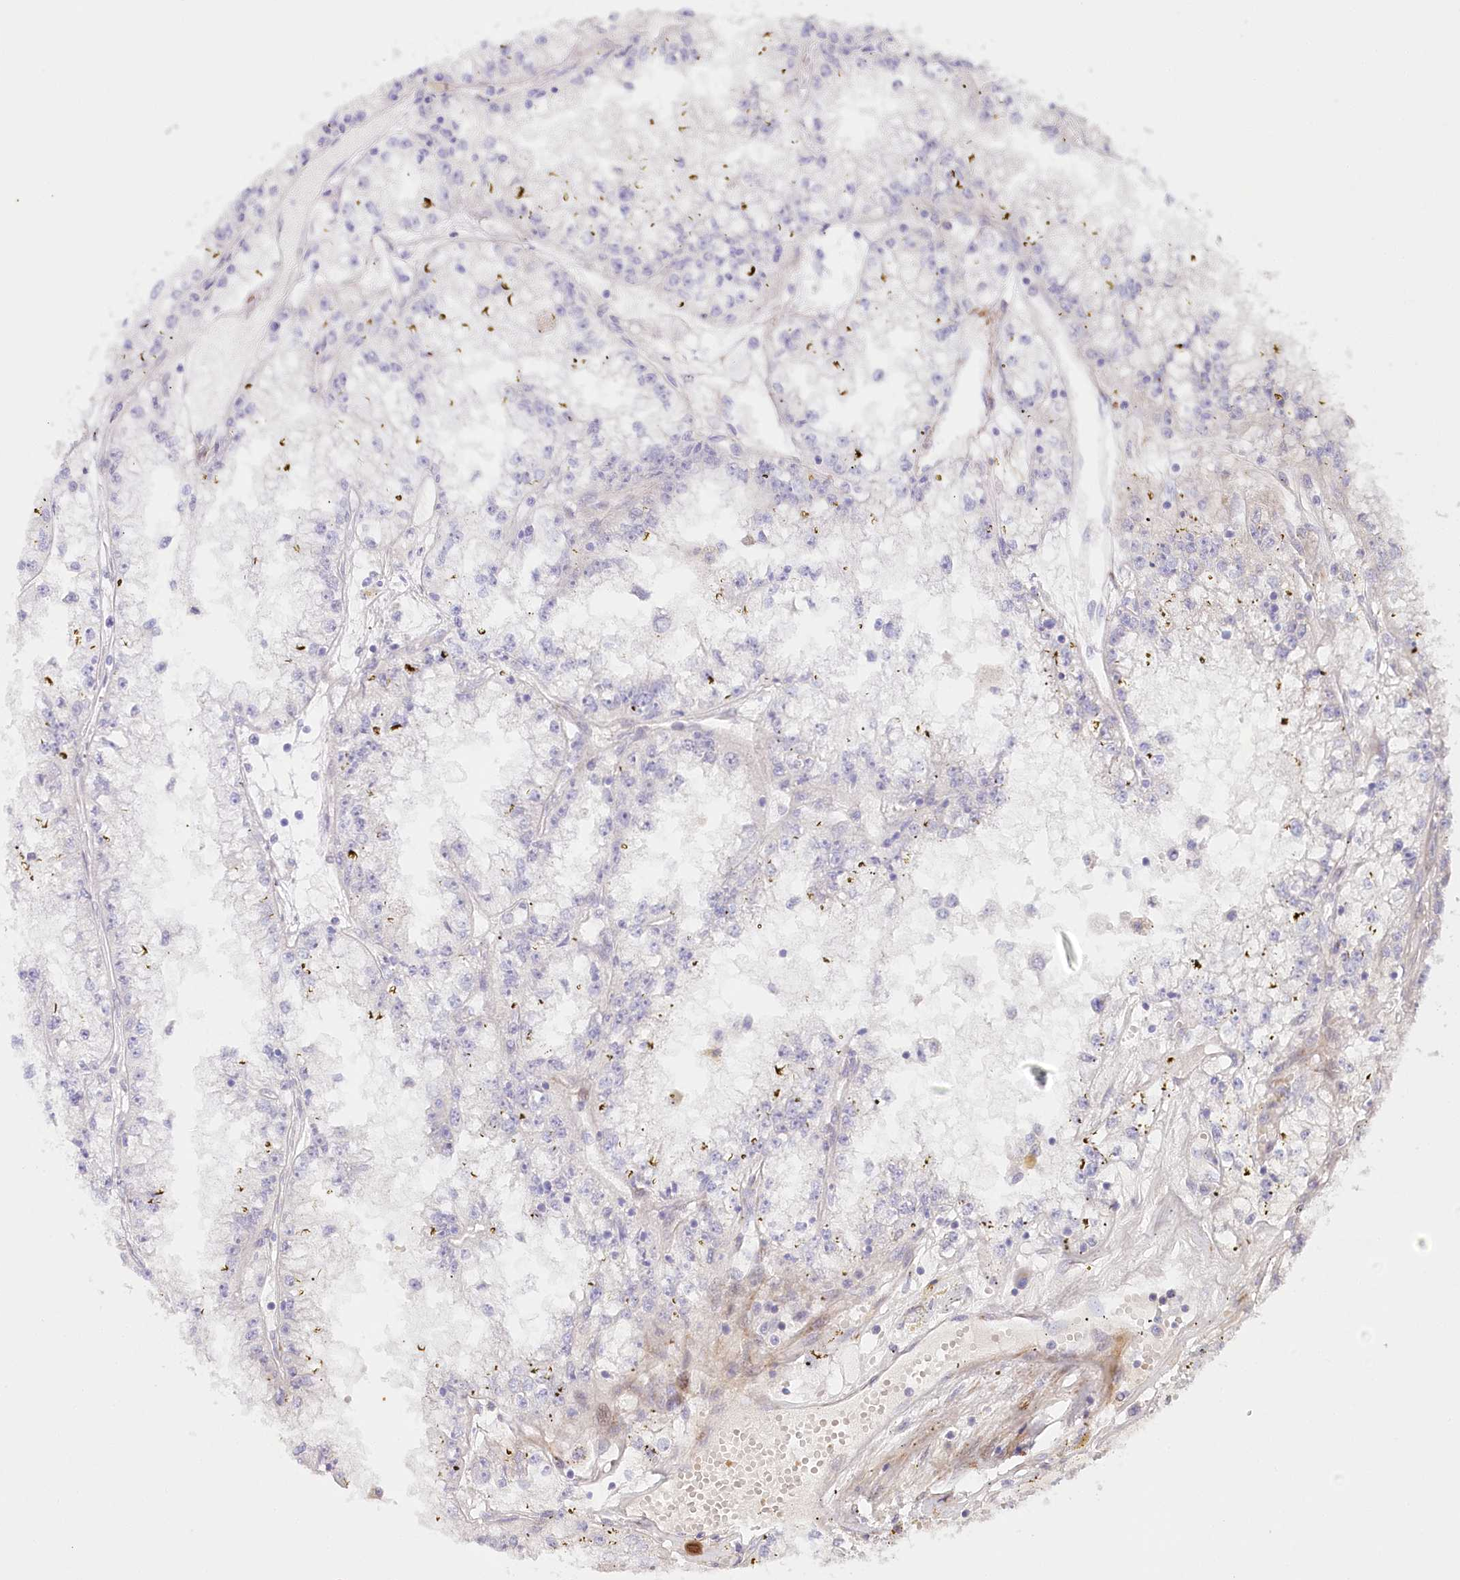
{"staining": {"intensity": "negative", "quantity": "none", "location": "none"}, "tissue": "renal cancer", "cell_type": "Tumor cells", "image_type": "cancer", "snomed": [{"axis": "morphology", "description": "Adenocarcinoma, NOS"}, {"axis": "topography", "description": "Kidney"}], "caption": "IHC of human renal cancer exhibits no positivity in tumor cells. Brightfield microscopy of immunohistochemistry stained with DAB (brown) and hematoxylin (blue), captured at high magnification.", "gene": "ABRAXAS2", "patient": {"sex": "male", "age": 56}}